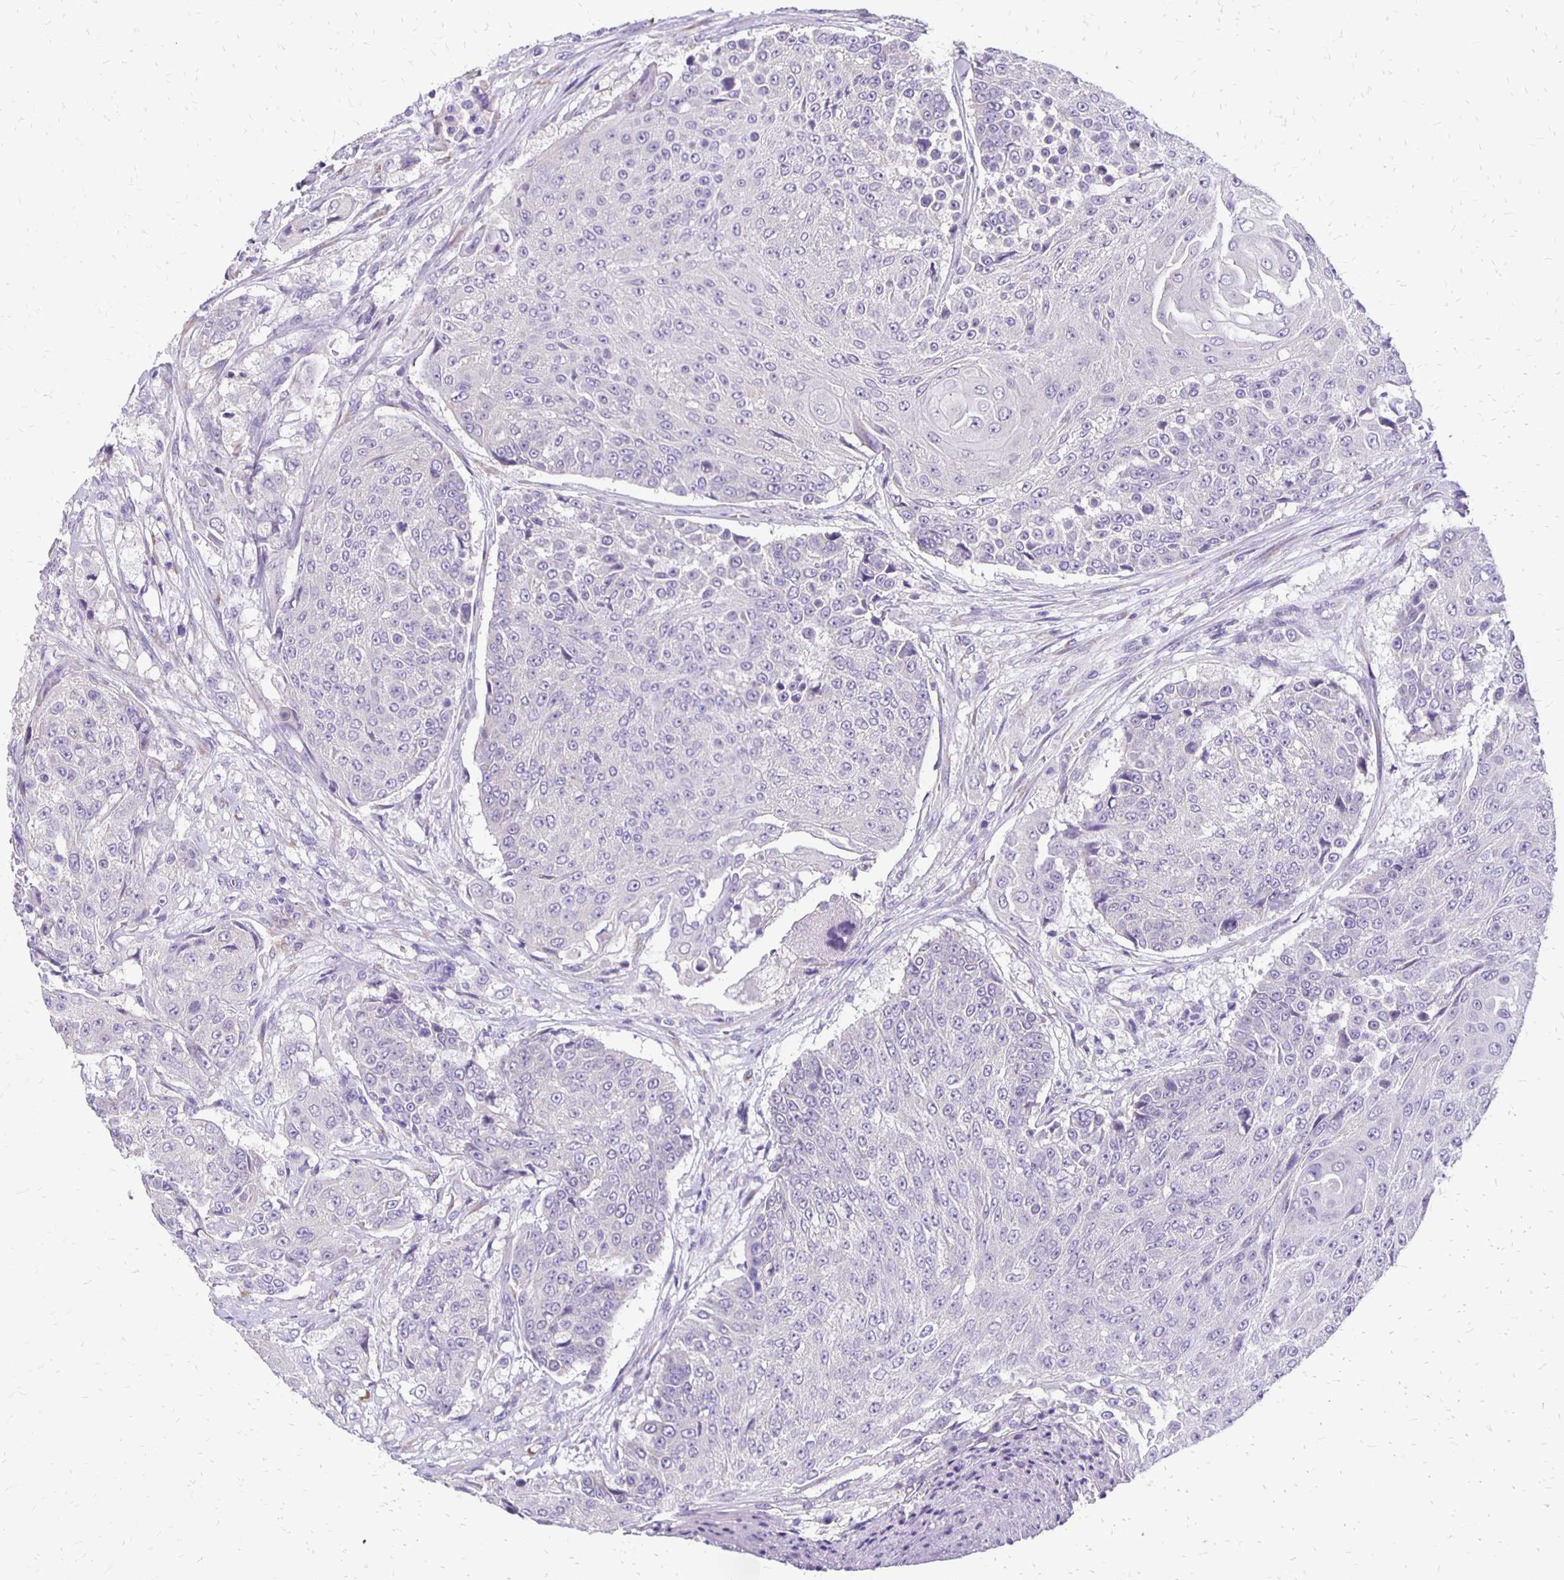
{"staining": {"intensity": "negative", "quantity": "none", "location": "none"}, "tissue": "urothelial cancer", "cell_type": "Tumor cells", "image_type": "cancer", "snomed": [{"axis": "morphology", "description": "Urothelial carcinoma, High grade"}, {"axis": "topography", "description": "Urinary bladder"}], "caption": "Tumor cells are negative for brown protein staining in urothelial cancer.", "gene": "ANKRD45", "patient": {"sex": "female", "age": 63}}